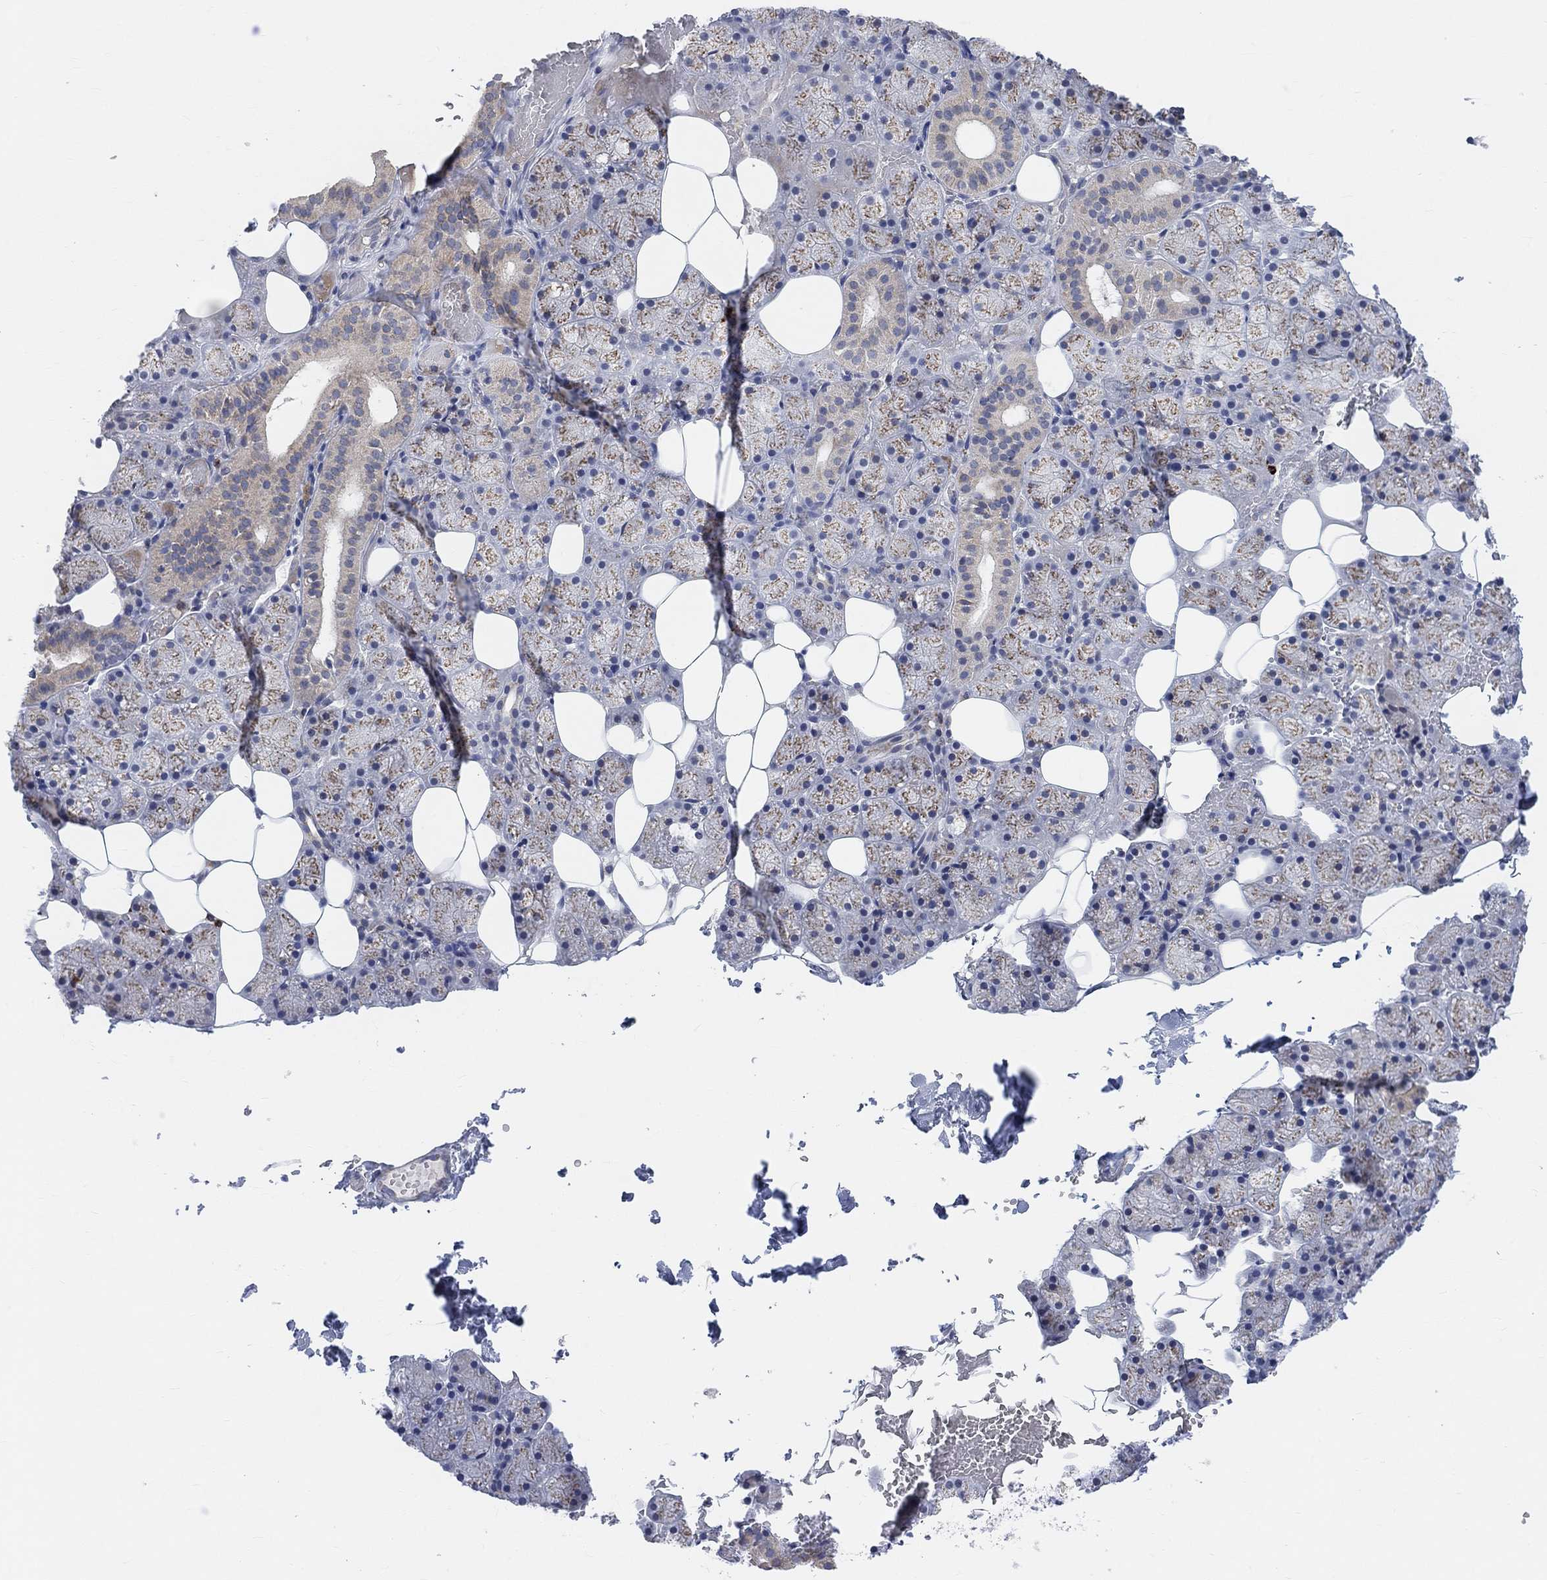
{"staining": {"intensity": "moderate", "quantity": "<25%", "location": "cytoplasmic/membranous"}, "tissue": "salivary gland", "cell_type": "Glandular cells", "image_type": "normal", "snomed": [{"axis": "morphology", "description": "Normal tissue, NOS"}, {"axis": "topography", "description": "Salivary gland"}], "caption": "Immunohistochemical staining of benign human salivary gland exhibits moderate cytoplasmic/membranous protein positivity in about <25% of glandular cells. The protein of interest is stained brown, and the nuclei are stained in blue (DAB (3,3'-diaminobenzidine) IHC with brightfield microscopy, high magnification).", "gene": "HCRTR1", "patient": {"sex": "male", "age": 38}}